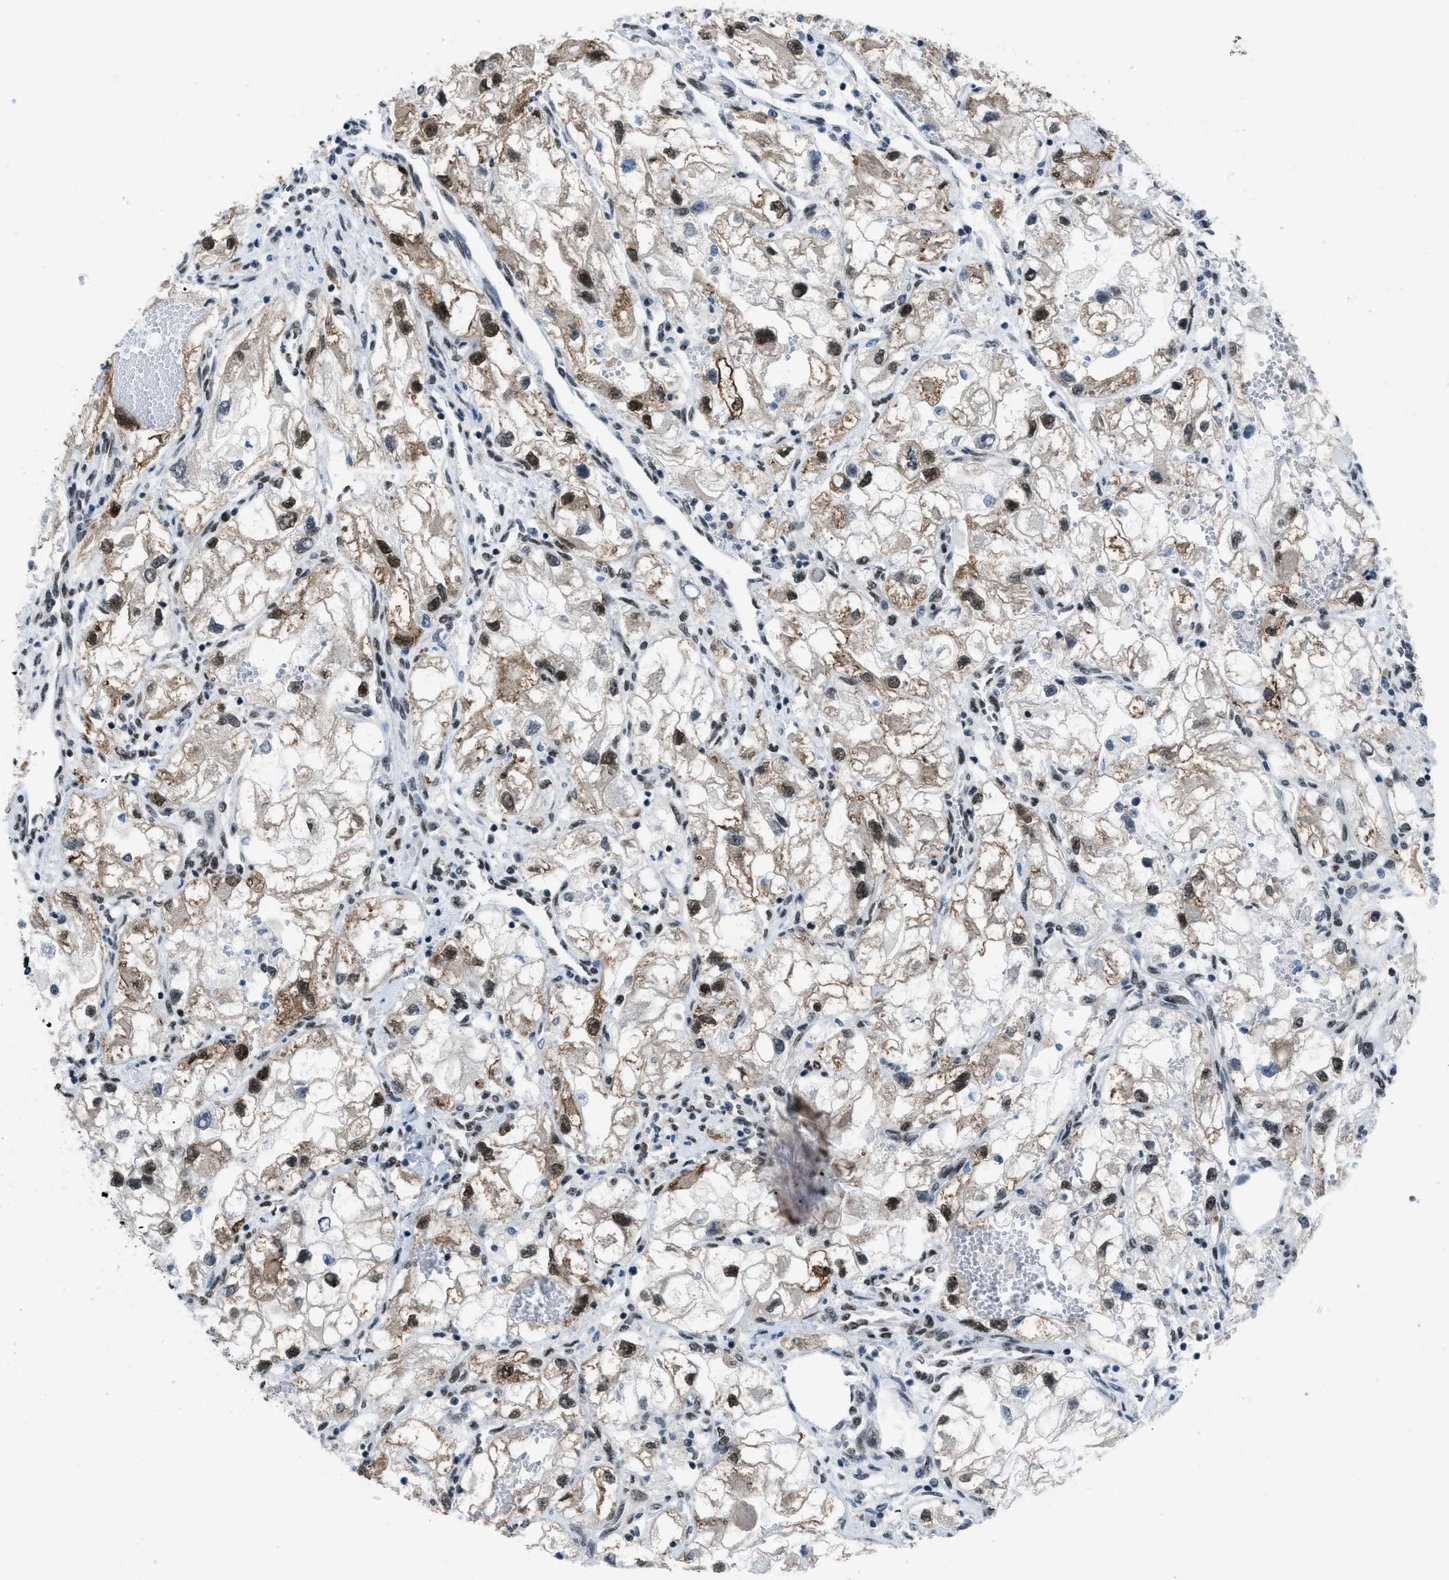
{"staining": {"intensity": "moderate", "quantity": ">75%", "location": "cytoplasmic/membranous,nuclear"}, "tissue": "renal cancer", "cell_type": "Tumor cells", "image_type": "cancer", "snomed": [{"axis": "morphology", "description": "Adenocarcinoma, NOS"}, {"axis": "topography", "description": "Kidney"}], "caption": "An image of renal cancer (adenocarcinoma) stained for a protein demonstrates moderate cytoplasmic/membranous and nuclear brown staining in tumor cells.", "gene": "GATAD2B", "patient": {"sex": "female", "age": 70}}